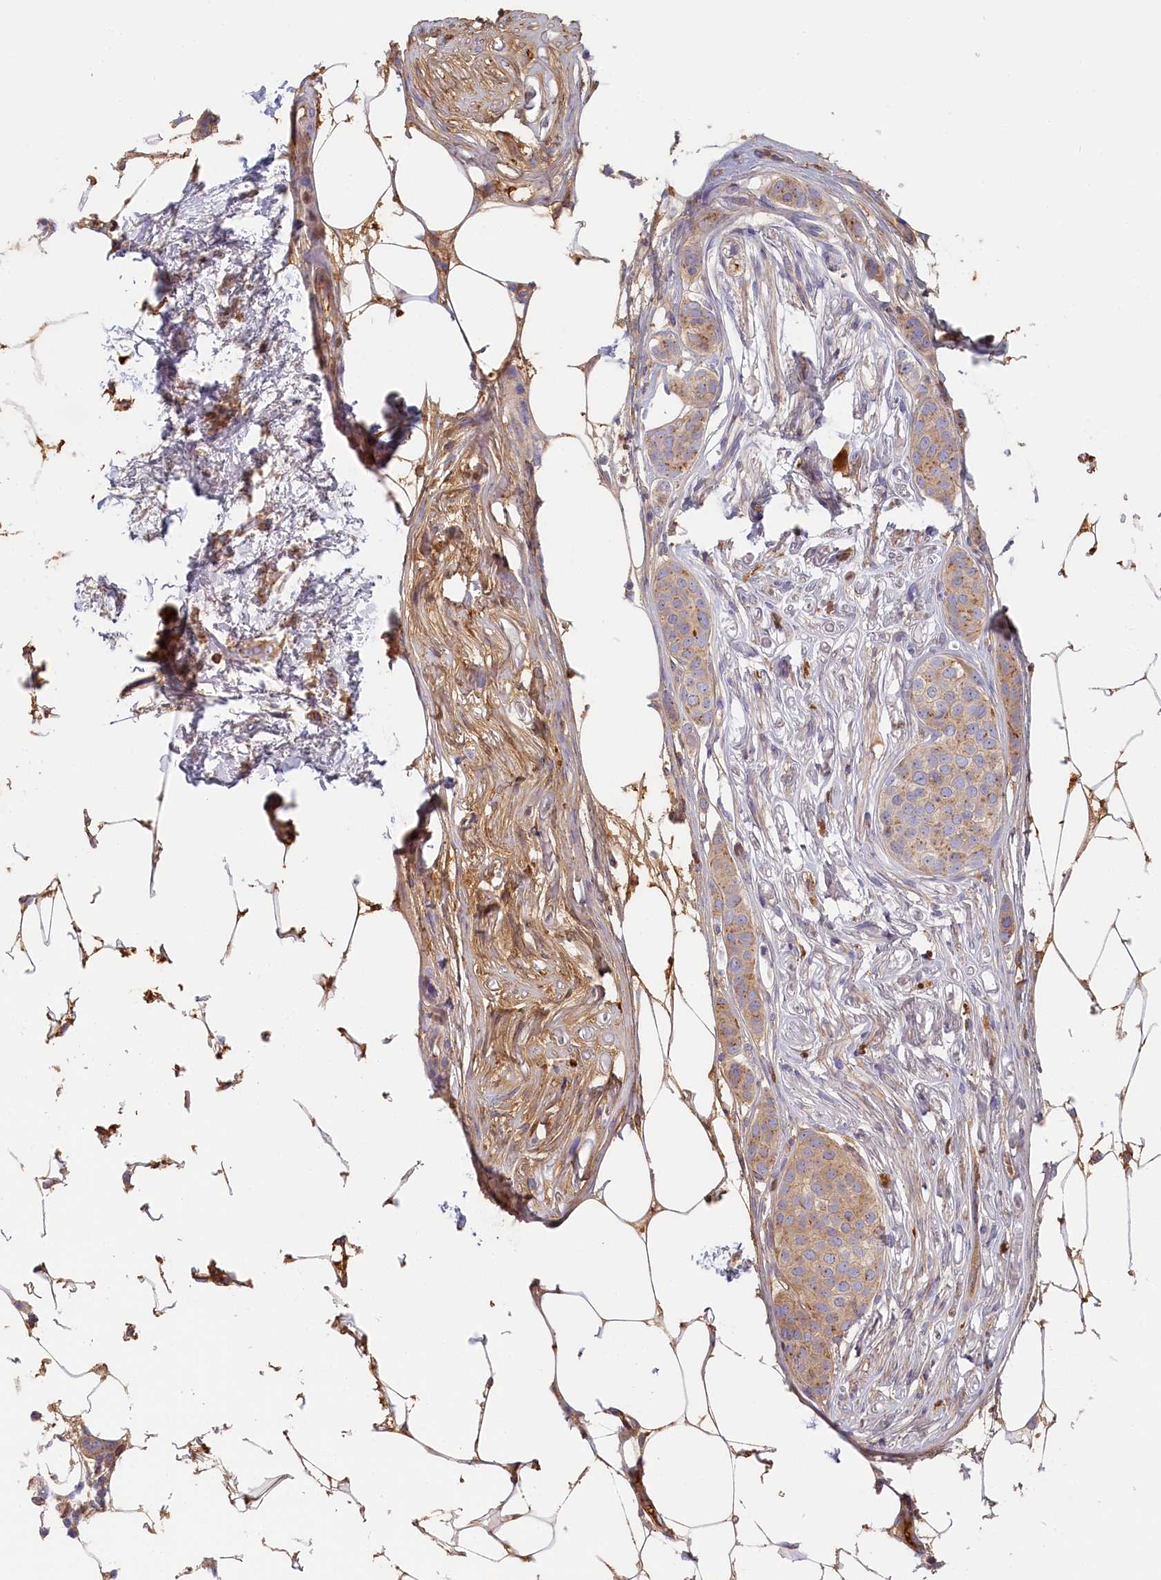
{"staining": {"intensity": "weak", "quantity": ">75%", "location": "cytoplasmic/membranous"}, "tissue": "breast cancer", "cell_type": "Tumor cells", "image_type": "cancer", "snomed": [{"axis": "morphology", "description": "Duct carcinoma"}, {"axis": "topography", "description": "Breast"}], "caption": "Immunohistochemical staining of human breast cancer (invasive ductal carcinoma) displays low levels of weak cytoplasmic/membranous staining in approximately >75% of tumor cells.", "gene": "STX16", "patient": {"sex": "female", "age": 72}}